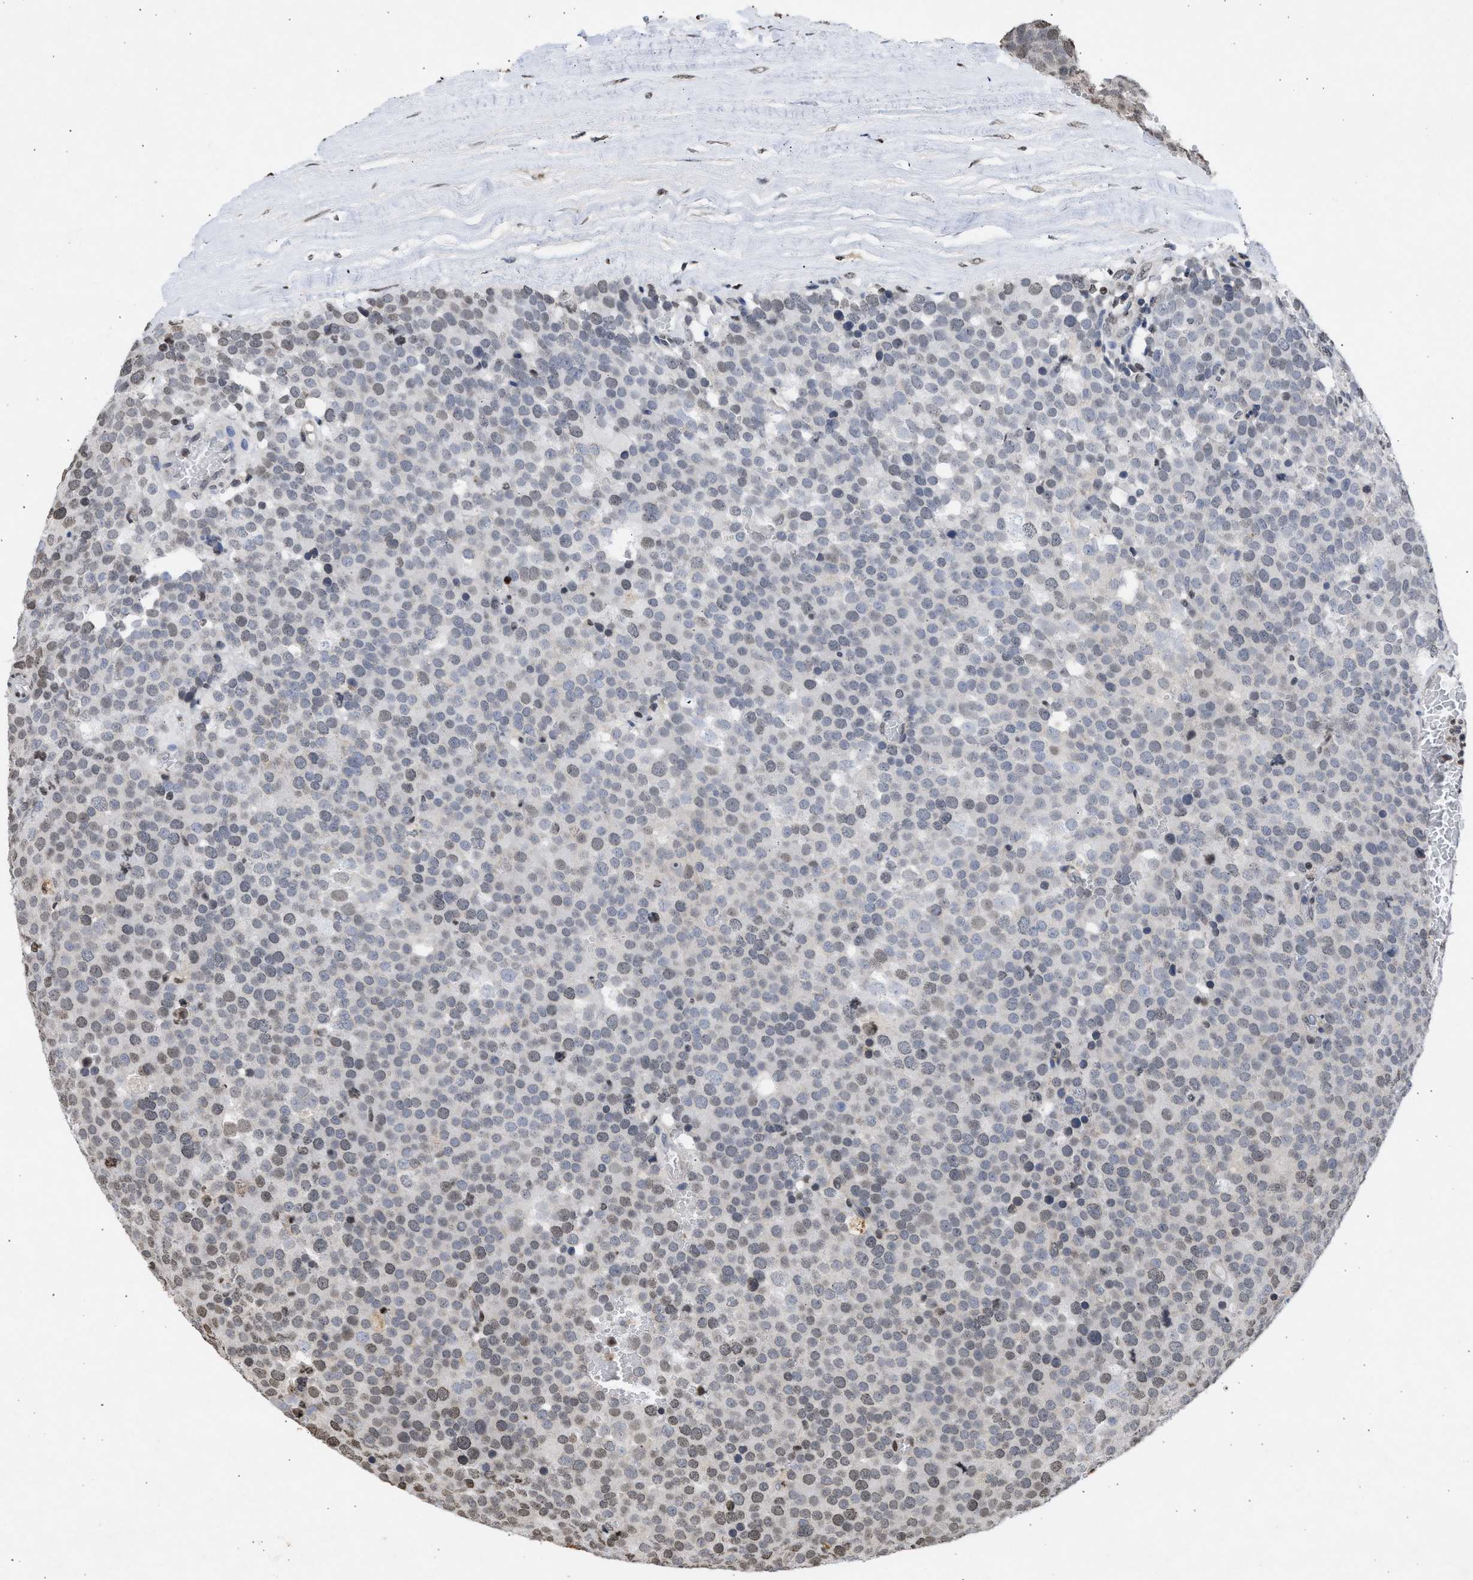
{"staining": {"intensity": "weak", "quantity": "<25%", "location": "nuclear"}, "tissue": "testis cancer", "cell_type": "Tumor cells", "image_type": "cancer", "snomed": [{"axis": "morphology", "description": "Normal tissue, NOS"}, {"axis": "morphology", "description": "Seminoma, NOS"}, {"axis": "topography", "description": "Testis"}], "caption": "Photomicrograph shows no protein staining in tumor cells of testis cancer tissue. The staining was performed using DAB (3,3'-diaminobenzidine) to visualize the protein expression in brown, while the nuclei were stained in blue with hematoxylin (Magnification: 20x).", "gene": "NUP35", "patient": {"sex": "male", "age": 71}}